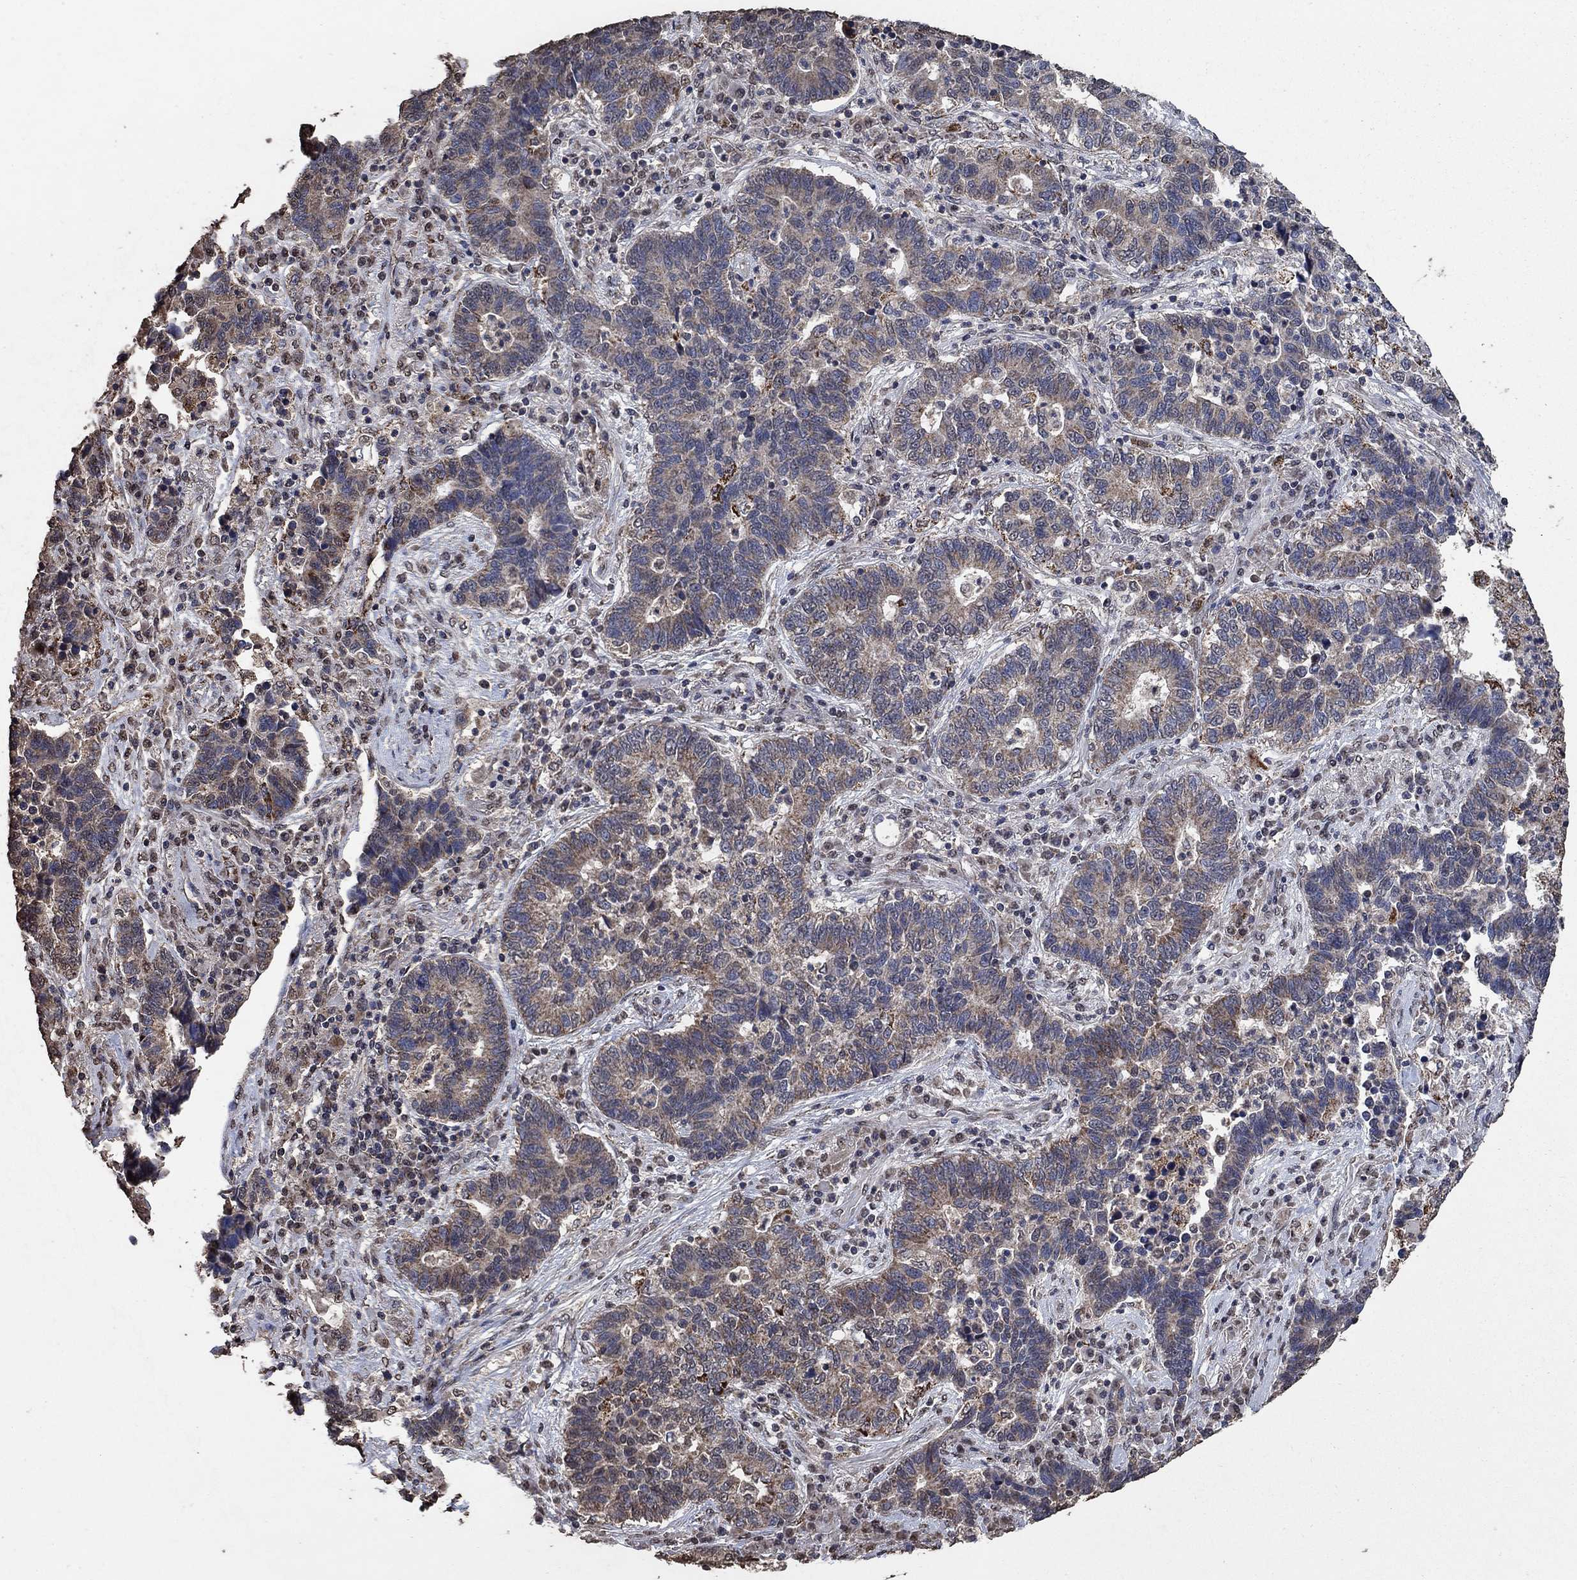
{"staining": {"intensity": "weak", "quantity": ">75%", "location": "cytoplasmic/membranous"}, "tissue": "lung cancer", "cell_type": "Tumor cells", "image_type": "cancer", "snomed": [{"axis": "morphology", "description": "Adenocarcinoma, NOS"}, {"axis": "topography", "description": "Lung"}], "caption": "Immunohistochemical staining of human lung adenocarcinoma reveals weak cytoplasmic/membranous protein staining in about >75% of tumor cells. (Stains: DAB (3,3'-diaminobenzidine) in brown, nuclei in blue, Microscopy: brightfield microscopy at high magnification).", "gene": "MRPS24", "patient": {"sex": "female", "age": 57}}